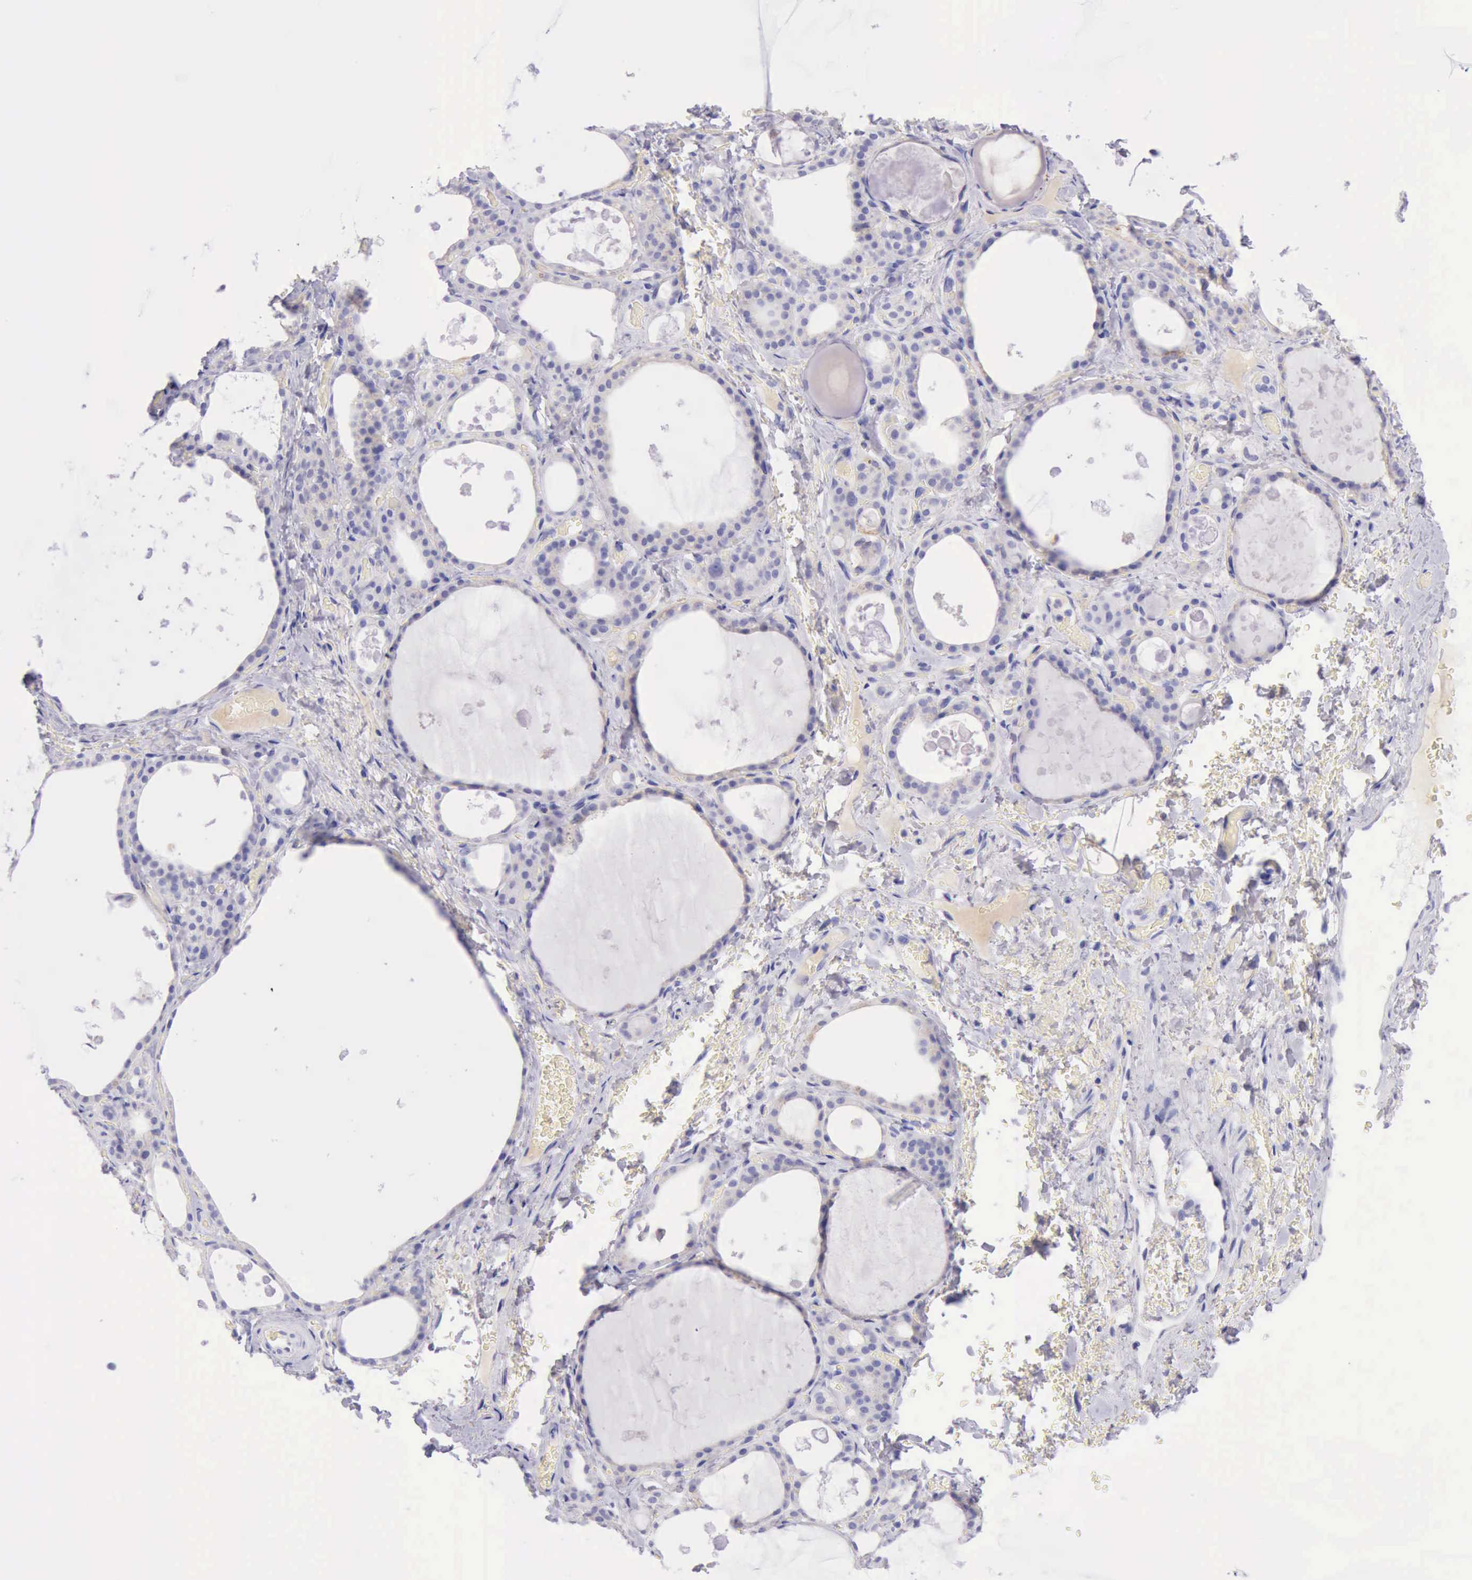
{"staining": {"intensity": "negative", "quantity": "none", "location": "none"}, "tissue": "thyroid gland", "cell_type": "Glandular cells", "image_type": "normal", "snomed": [{"axis": "morphology", "description": "Normal tissue, NOS"}, {"axis": "topography", "description": "Thyroid gland"}], "caption": "DAB (3,3'-diaminobenzidine) immunohistochemical staining of benign human thyroid gland demonstrates no significant expression in glandular cells.", "gene": "KRT8", "patient": {"sex": "male", "age": 61}}